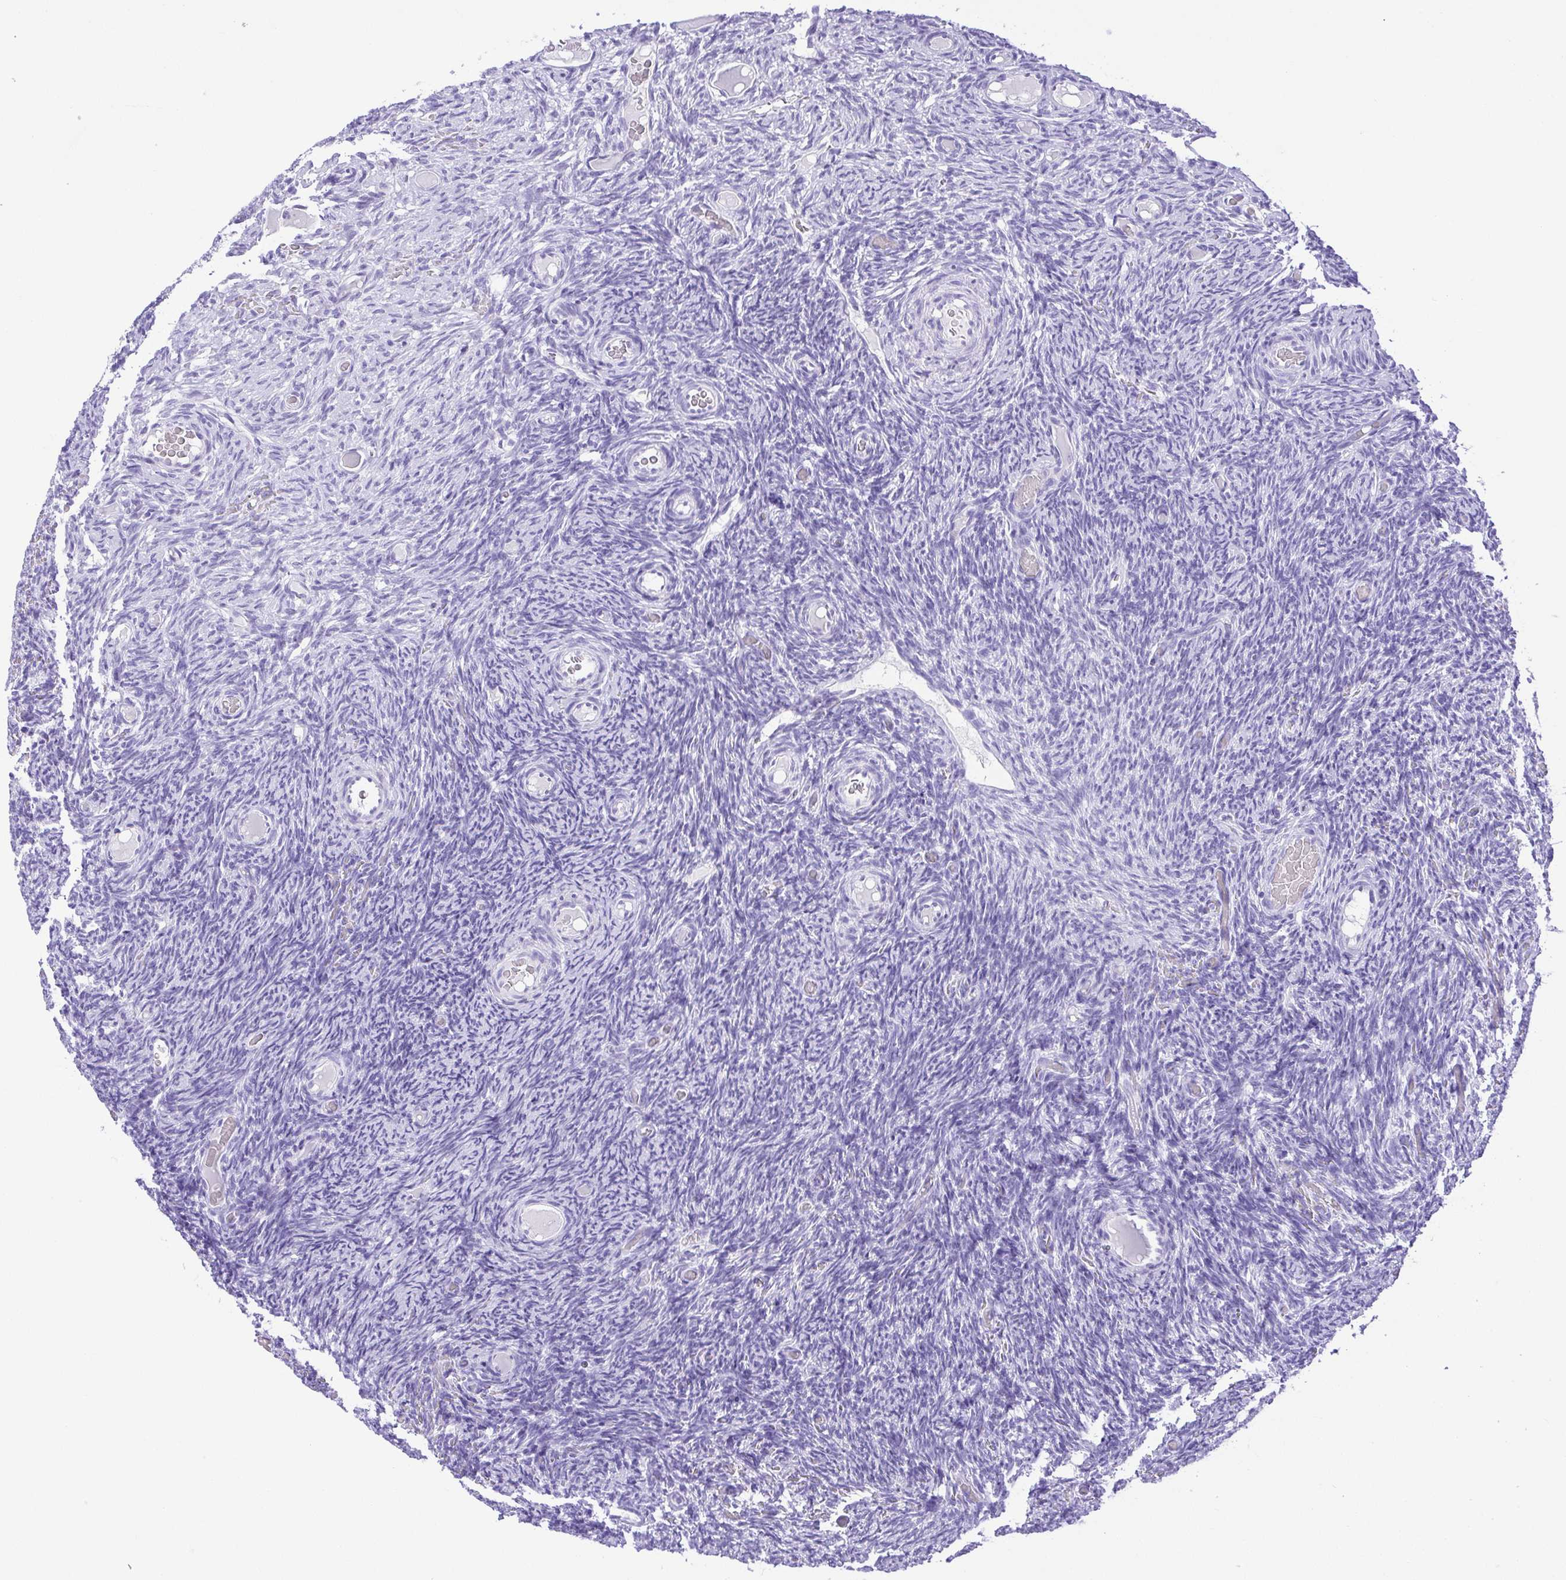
{"staining": {"intensity": "negative", "quantity": "none", "location": "none"}, "tissue": "ovary", "cell_type": "Ovarian stroma cells", "image_type": "normal", "snomed": [{"axis": "morphology", "description": "Normal tissue, NOS"}, {"axis": "topography", "description": "Ovary"}], "caption": "The IHC micrograph has no significant staining in ovarian stroma cells of ovary.", "gene": "CDSN", "patient": {"sex": "female", "age": 34}}